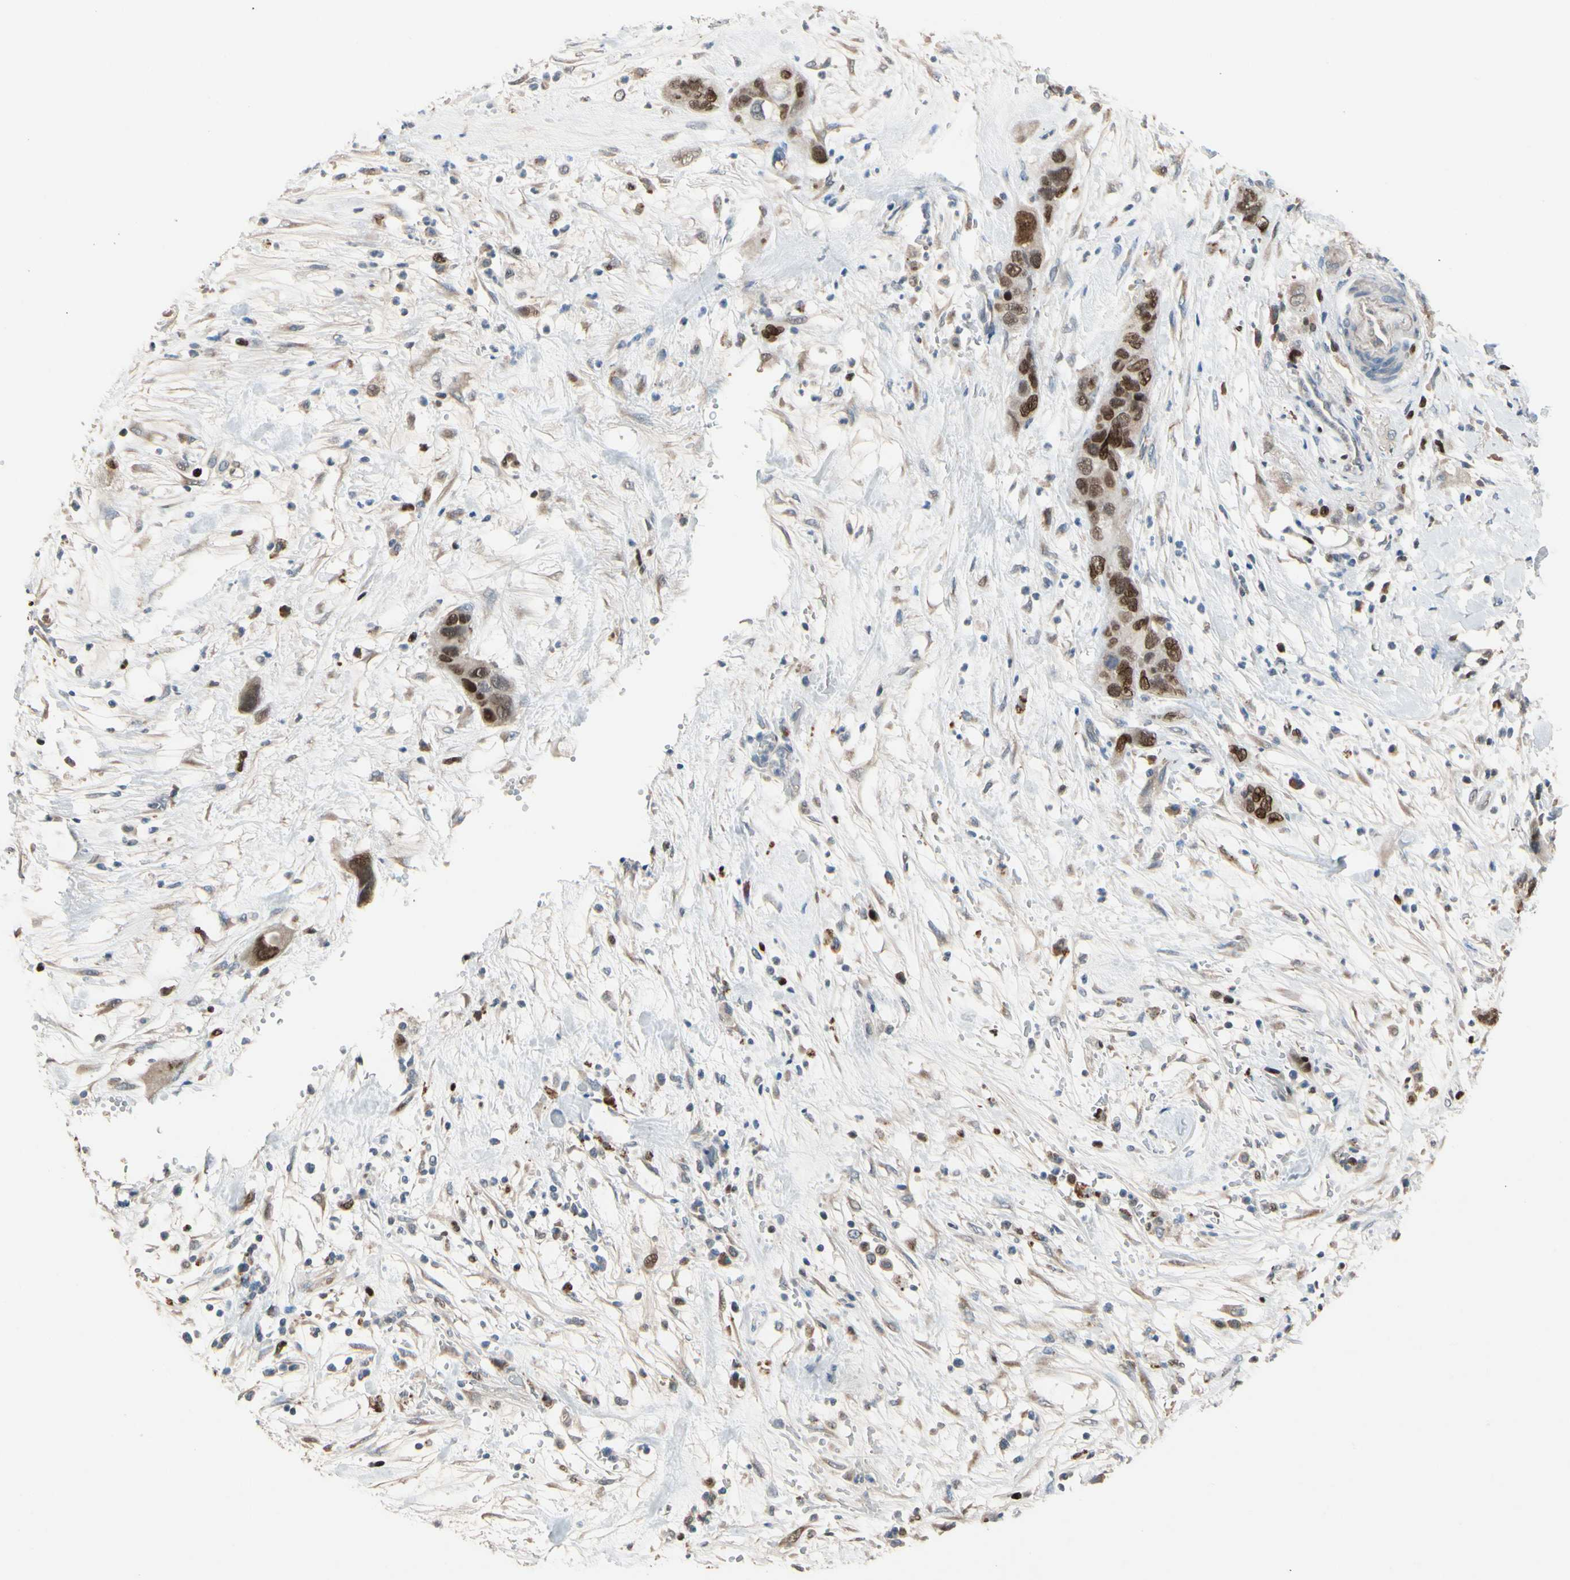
{"staining": {"intensity": "strong", "quantity": ">75%", "location": "nuclear"}, "tissue": "pancreatic cancer", "cell_type": "Tumor cells", "image_type": "cancer", "snomed": [{"axis": "morphology", "description": "Adenocarcinoma, NOS"}, {"axis": "topography", "description": "Pancreas"}], "caption": "High-power microscopy captured an IHC micrograph of pancreatic cancer (adenocarcinoma), revealing strong nuclear positivity in about >75% of tumor cells. (brown staining indicates protein expression, while blue staining denotes nuclei).", "gene": "ZKSCAN4", "patient": {"sex": "female", "age": 71}}